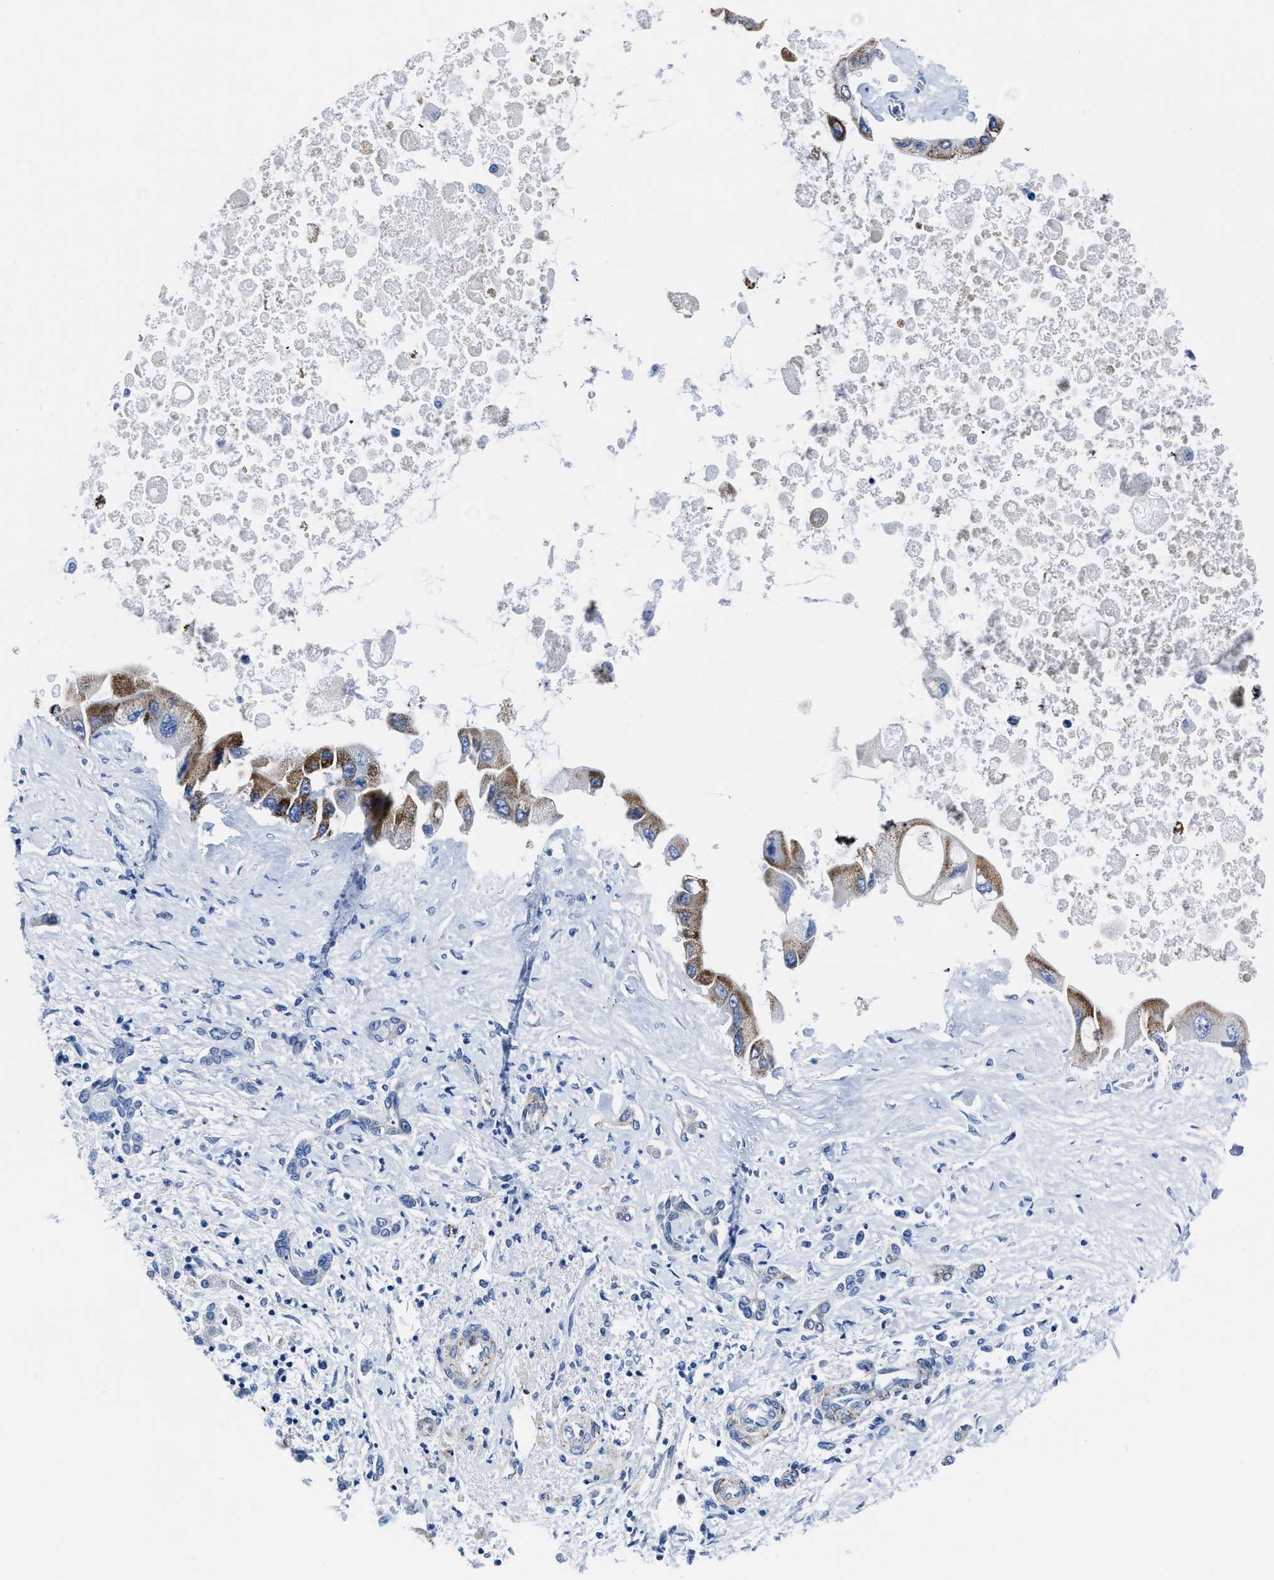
{"staining": {"intensity": "moderate", "quantity": ">75%", "location": "cytoplasmic/membranous"}, "tissue": "liver cancer", "cell_type": "Tumor cells", "image_type": "cancer", "snomed": [{"axis": "morphology", "description": "Cholangiocarcinoma"}, {"axis": "topography", "description": "Liver"}], "caption": "A brown stain shows moderate cytoplasmic/membranous positivity of a protein in human liver cancer tumor cells.", "gene": "KCNMB3", "patient": {"sex": "male", "age": 50}}